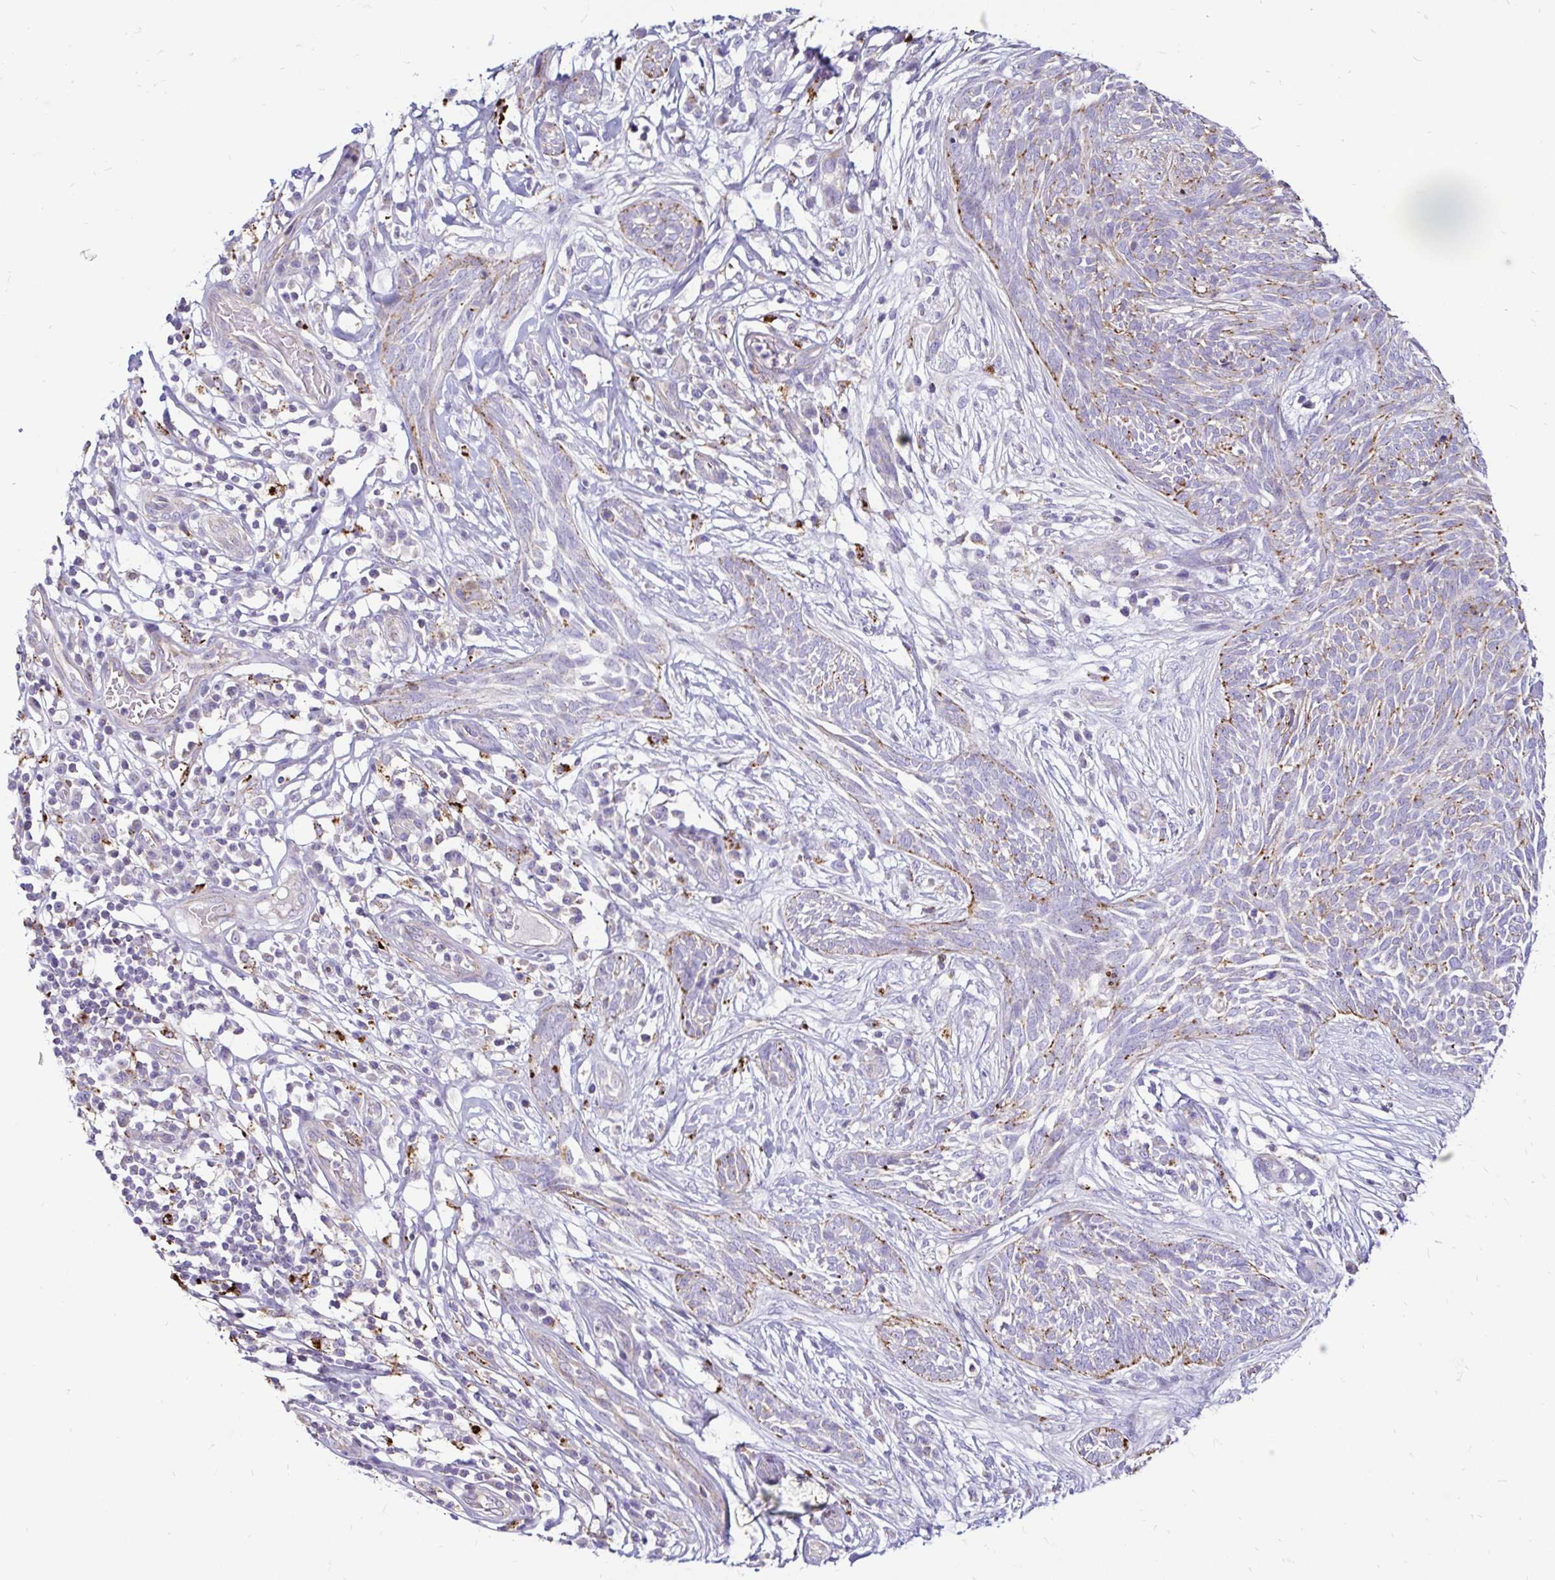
{"staining": {"intensity": "moderate", "quantity": "25%-75%", "location": "cytoplasmic/membranous"}, "tissue": "skin cancer", "cell_type": "Tumor cells", "image_type": "cancer", "snomed": [{"axis": "morphology", "description": "Basal cell carcinoma"}, {"axis": "topography", "description": "Skin"}, {"axis": "topography", "description": "Skin, foot"}], "caption": "Moderate cytoplasmic/membranous staining is seen in approximately 25%-75% of tumor cells in basal cell carcinoma (skin).", "gene": "FUCA1", "patient": {"sex": "female", "age": 86}}